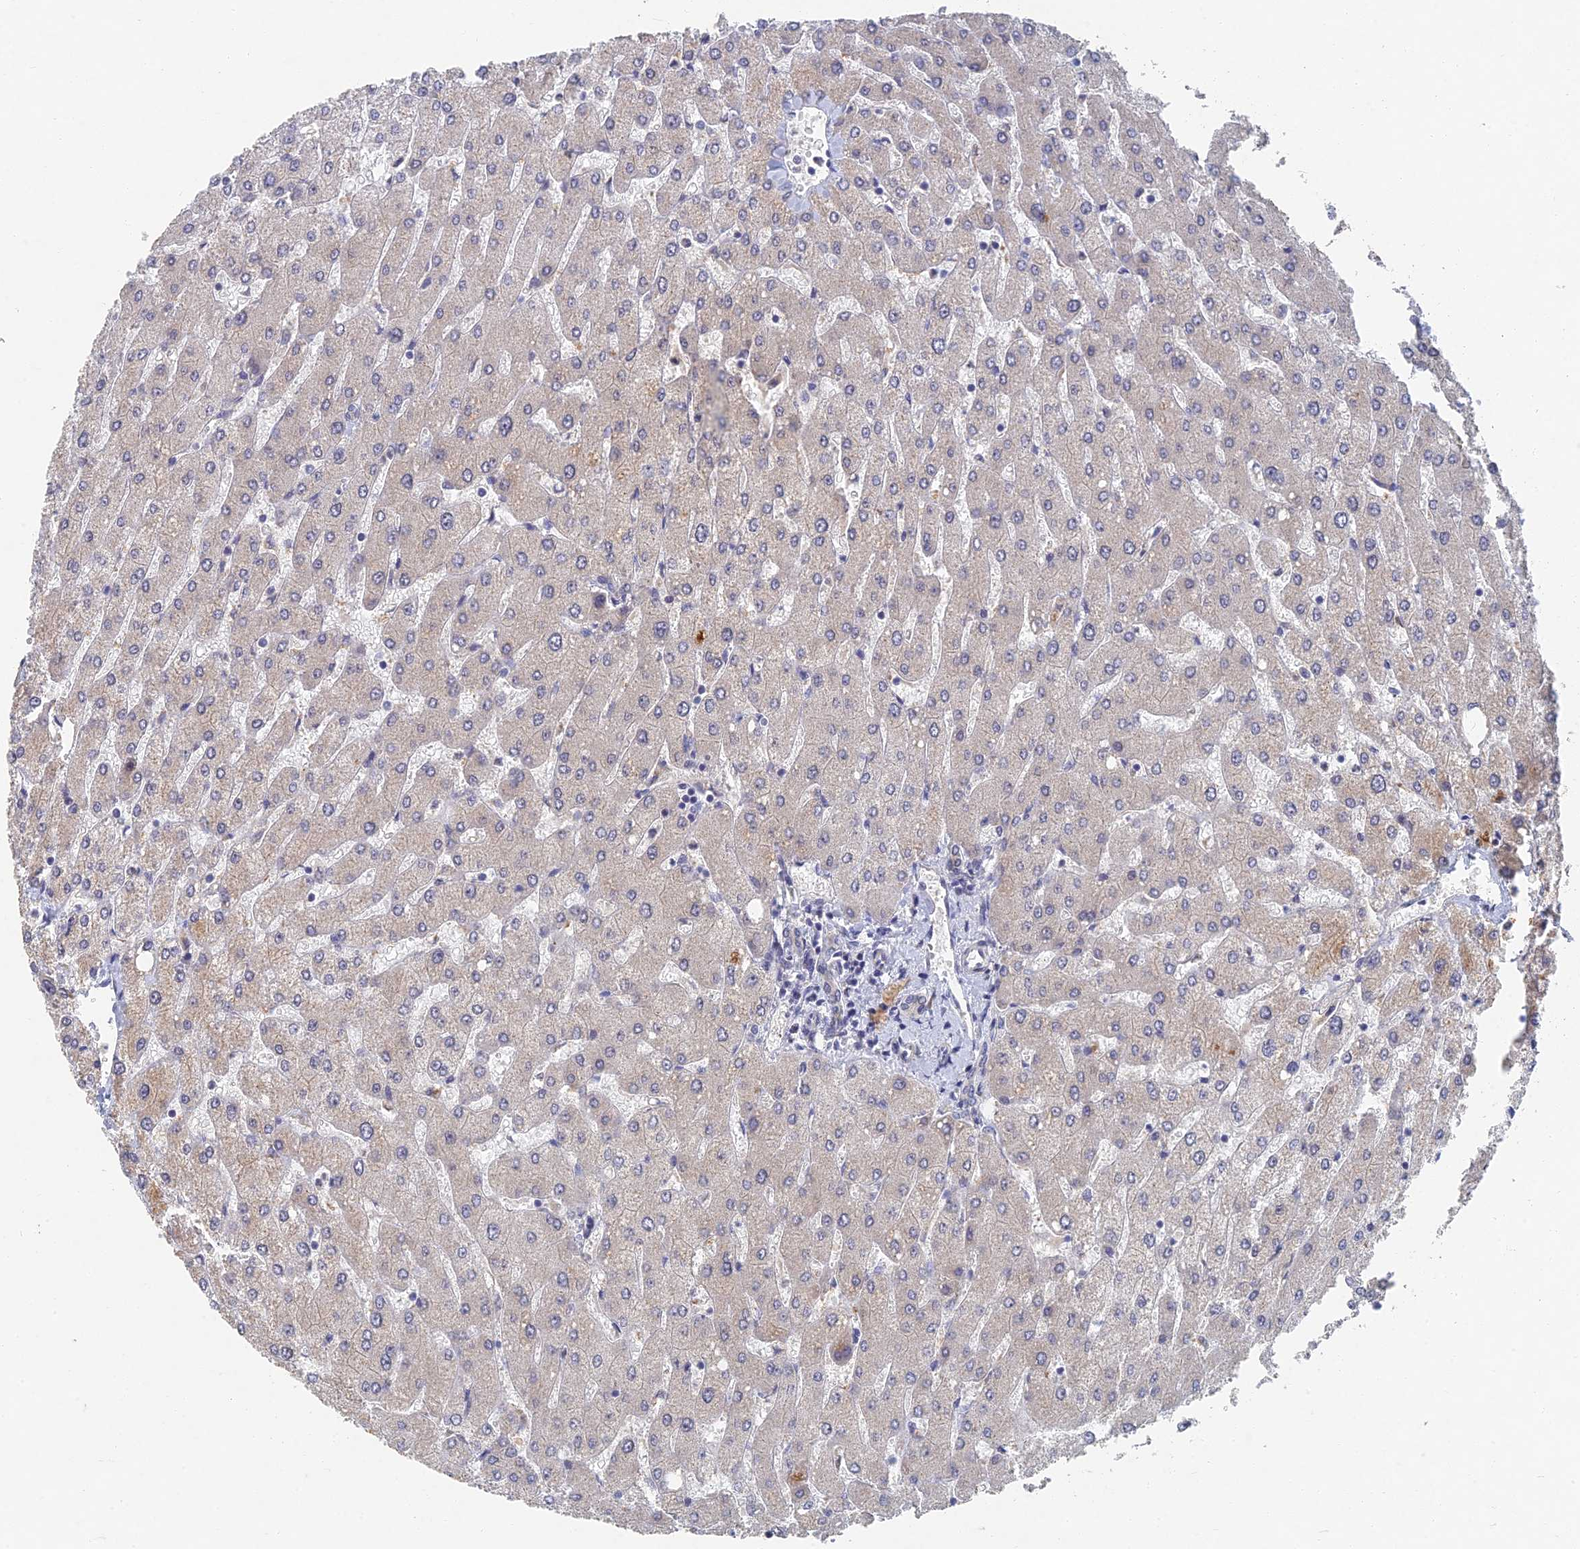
{"staining": {"intensity": "negative", "quantity": "none", "location": "none"}, "tissue": "liver", "cell_type": "Cholangiocytes", "image_type": "normal", "snomed": [{"axis": "morphology", "description": "Normal tissue, NOS"}, {"axis": "topography", "description": "Liver"}], "caption": "IHC micrograph of unremarkable liver: liver stained with DAB exhibits no significant protein expression in cholangiocytes.", "gene": "GNA15", "patient": {"sex": "male", "age": 55}}